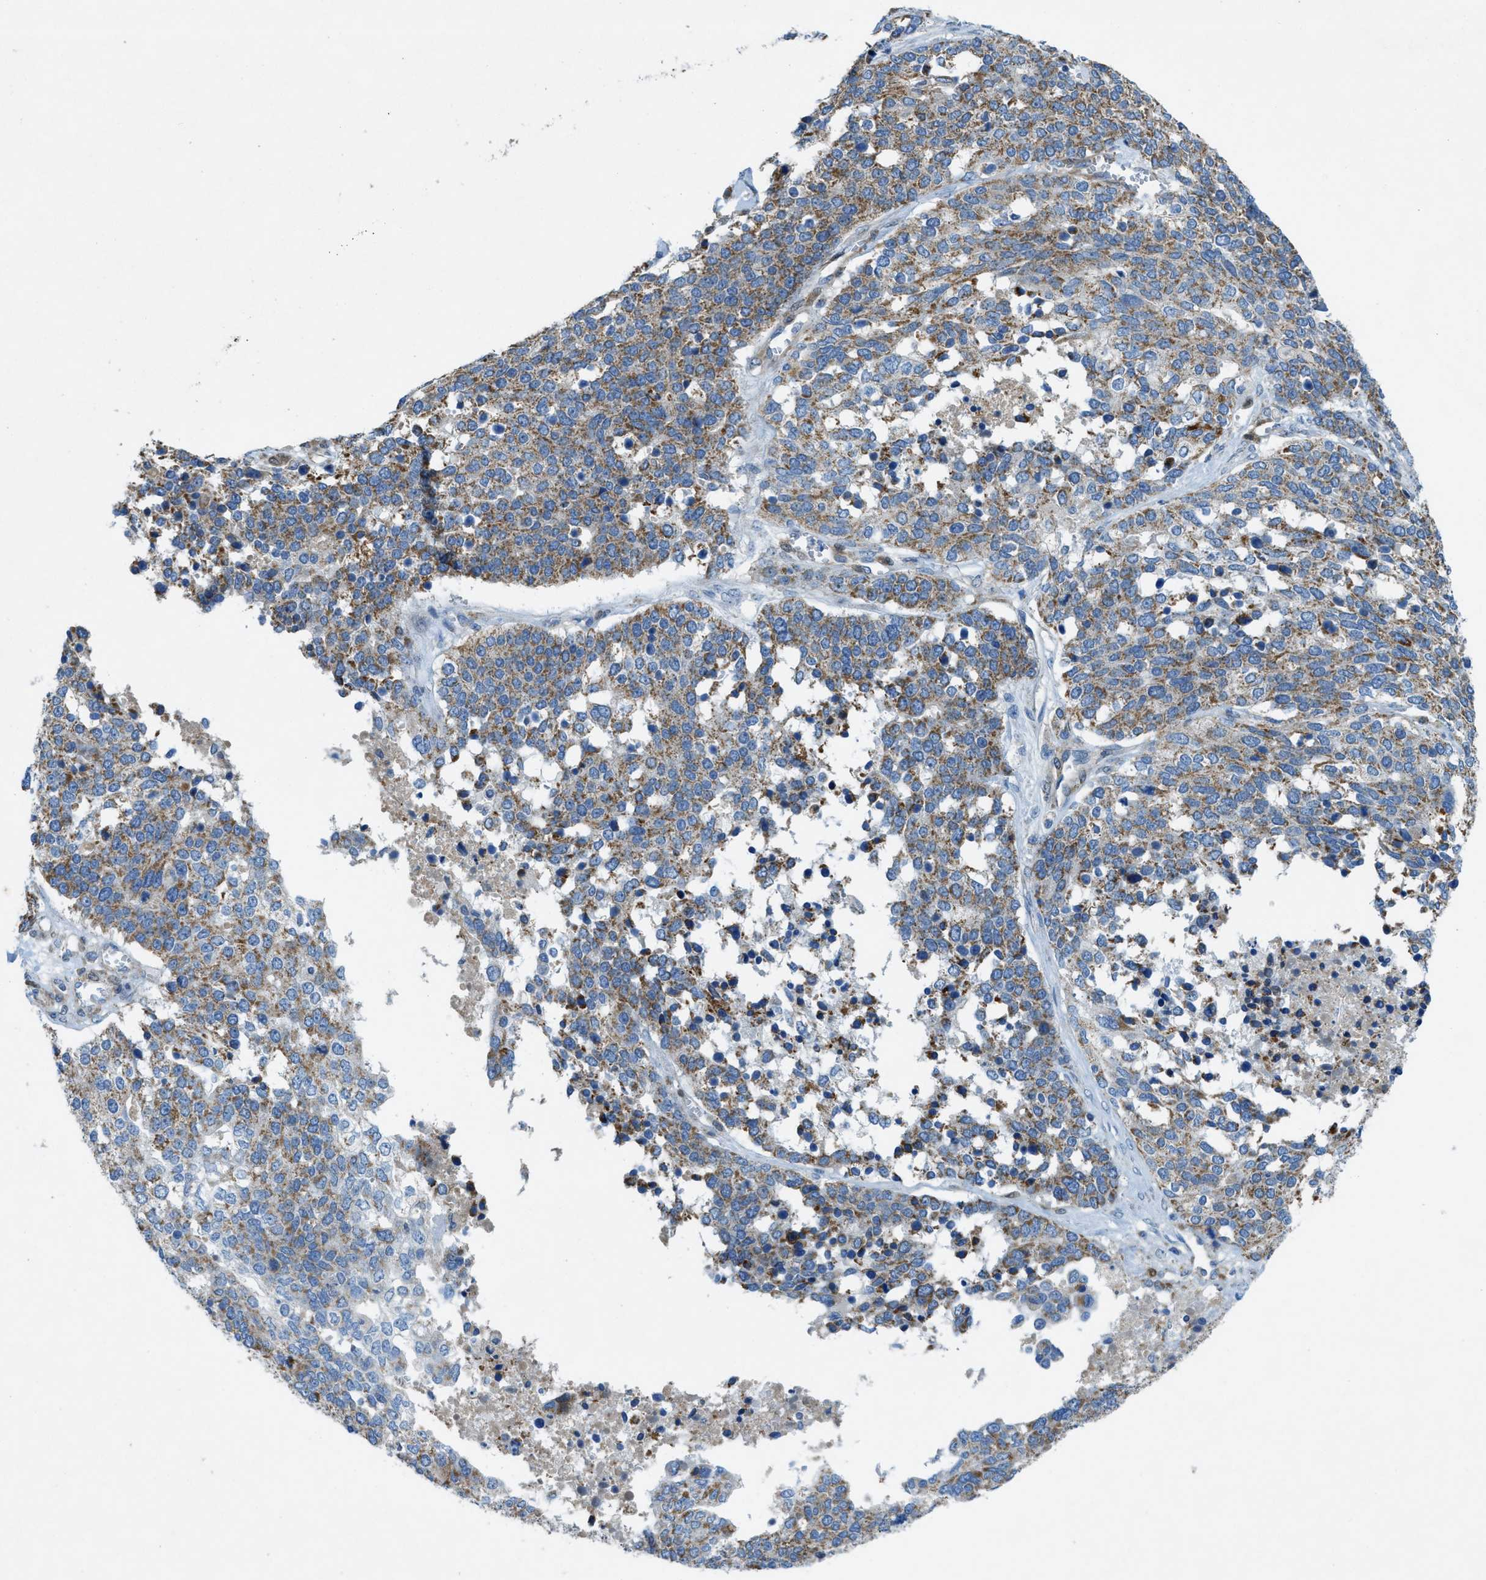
{"staining": {"intensity": "moderate", "quantity": ">75%", "location": "cytoplasmic/membranous"}, "tissue": "ovarian cancer", "cell_type": "Tumor cells", "image_type": "cancer", "snomed": [{"axis": "morphology", "description": "Cystadenocarcinoma, serous, NOS"}, {"axis": "topography", "description": "Ovary"}], "caption": "Immunohistochemical staining of human ovarian serous cystadenocarcinoma displays medium levels of moderate cytoplasmic/membranous staining in approximately >75% of tumor cells. Using DAB (brown) and hematoxylin (blue) stains, captured at high magnification using brightfield microscopy.", "gene": "CYGB", "patient": {"sex": "female", "age": 44}}